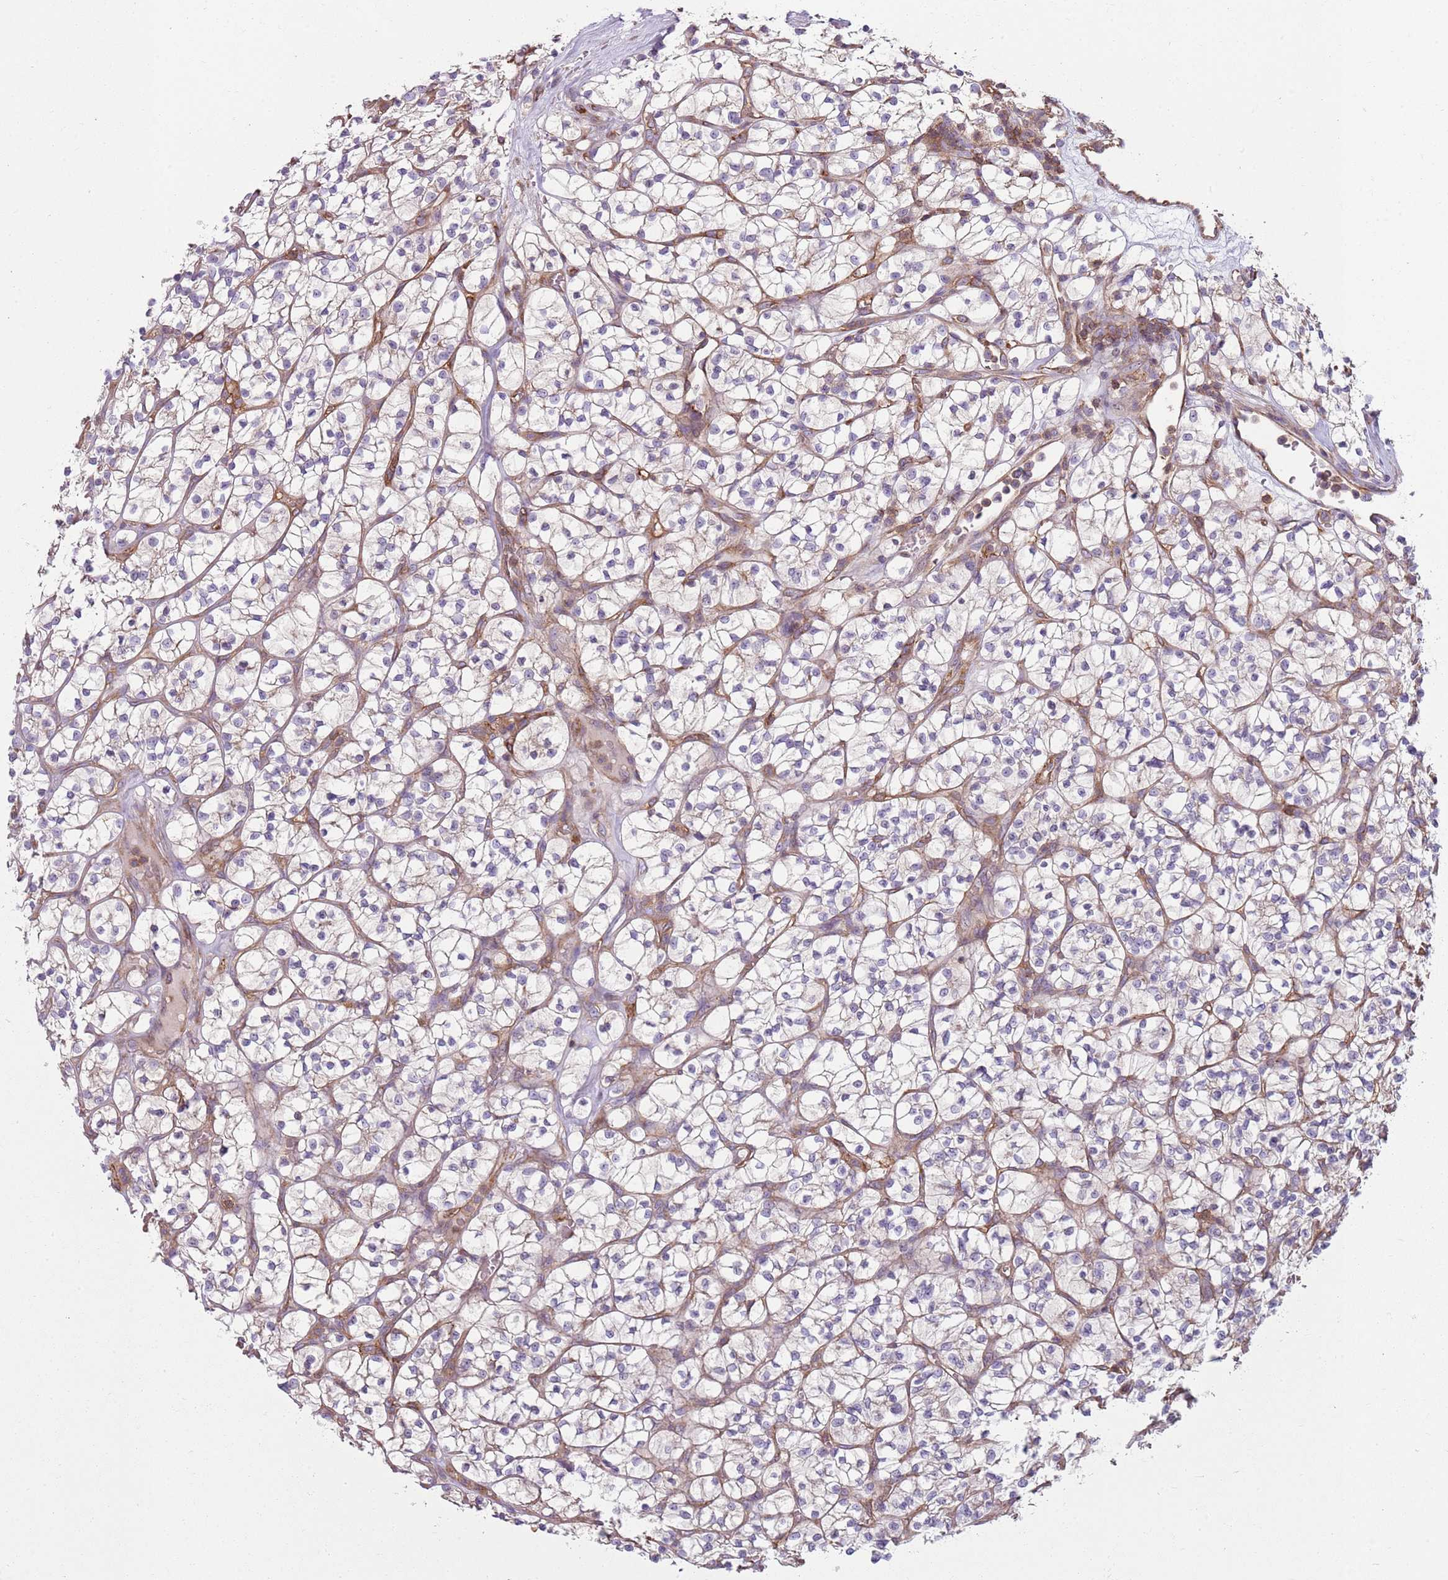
{"staining": {"intensity": "weak", "quantity": "<25%", "location": "cytoplasmic/membranous"}, "tissue": "renal cancer", "cell_type": "Tumor cells", "image_type": "cancer", "snomed": [{"axis": "morphology", "description": "Adenocarcinoma, NOS"}, {"axis": "topography", "description": "Kidney"}], "caption": "Immunohistochemistry histopathology image of neoplastic tissue: renal cancer (adenocarcinoma) stained with DAB demonstrates no significant protein expression in tumor cells.", "gene": "GNAI3", "patient": {"sex": "female", "age": 64}}